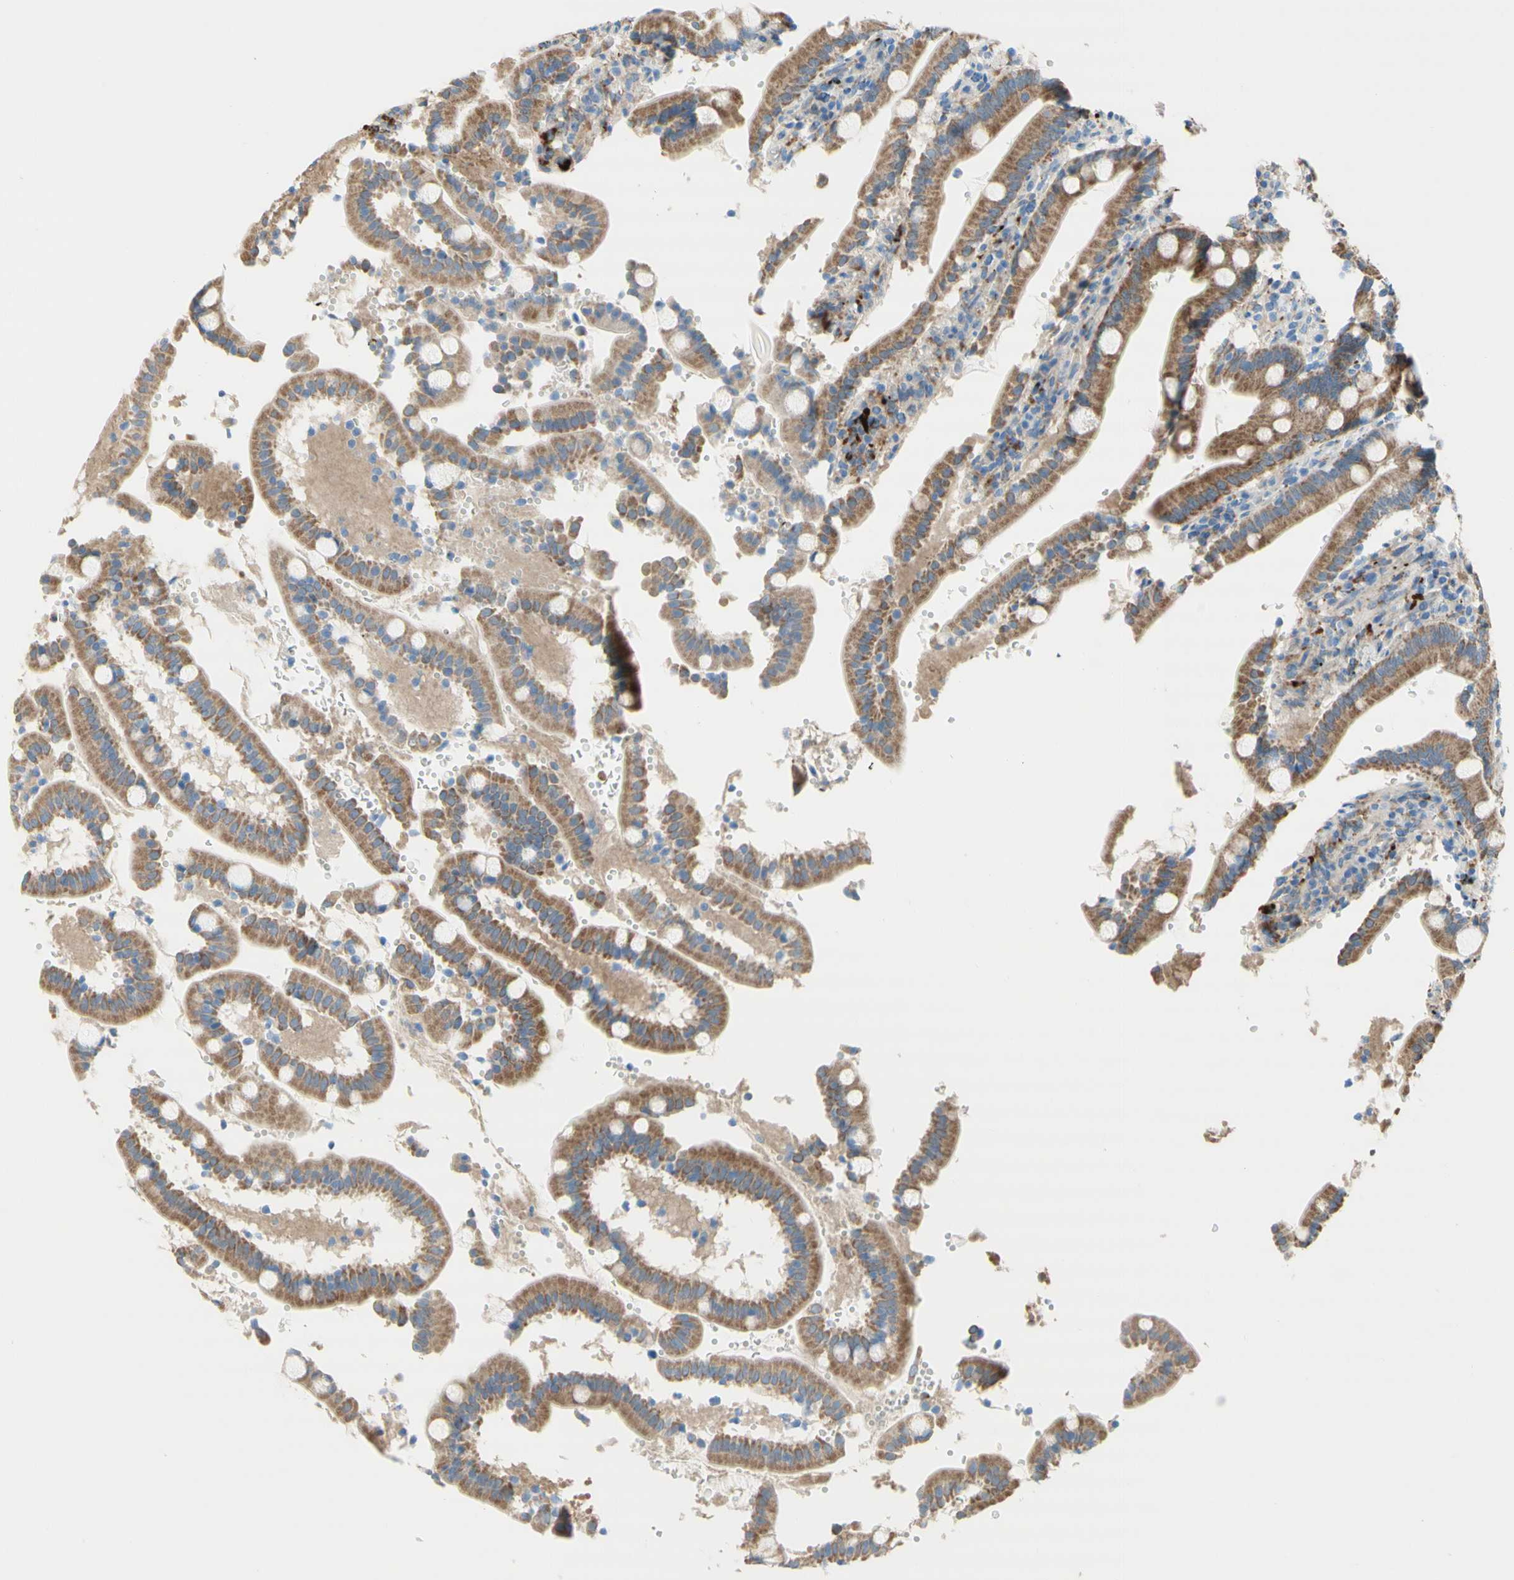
{"staining": {"intensity": "moderate", "quantity": ">75%", "location": "cytoplasmic/membranous"}, "tissue": "duodenum", "cell_type": "Glandular cells", "image_type": "normal", "snomed": [{"axis": "morphology", "description": "Normal tissue, NOS"}, {"axis": "topography", "description": "Small intestine, NOS"}], "caption": "Immunohistochemistry (IHC) histopathology image of benign duodenum: human duodenum stained using IHC shows medium levels of moderate protein expression localized specifically in the cytoplasmic/membranous of glandular cells, appearing as a cytoplasmic/membranous brown color.", "gene": "URB2", "patient": {"sex": "female", "age": 71}}